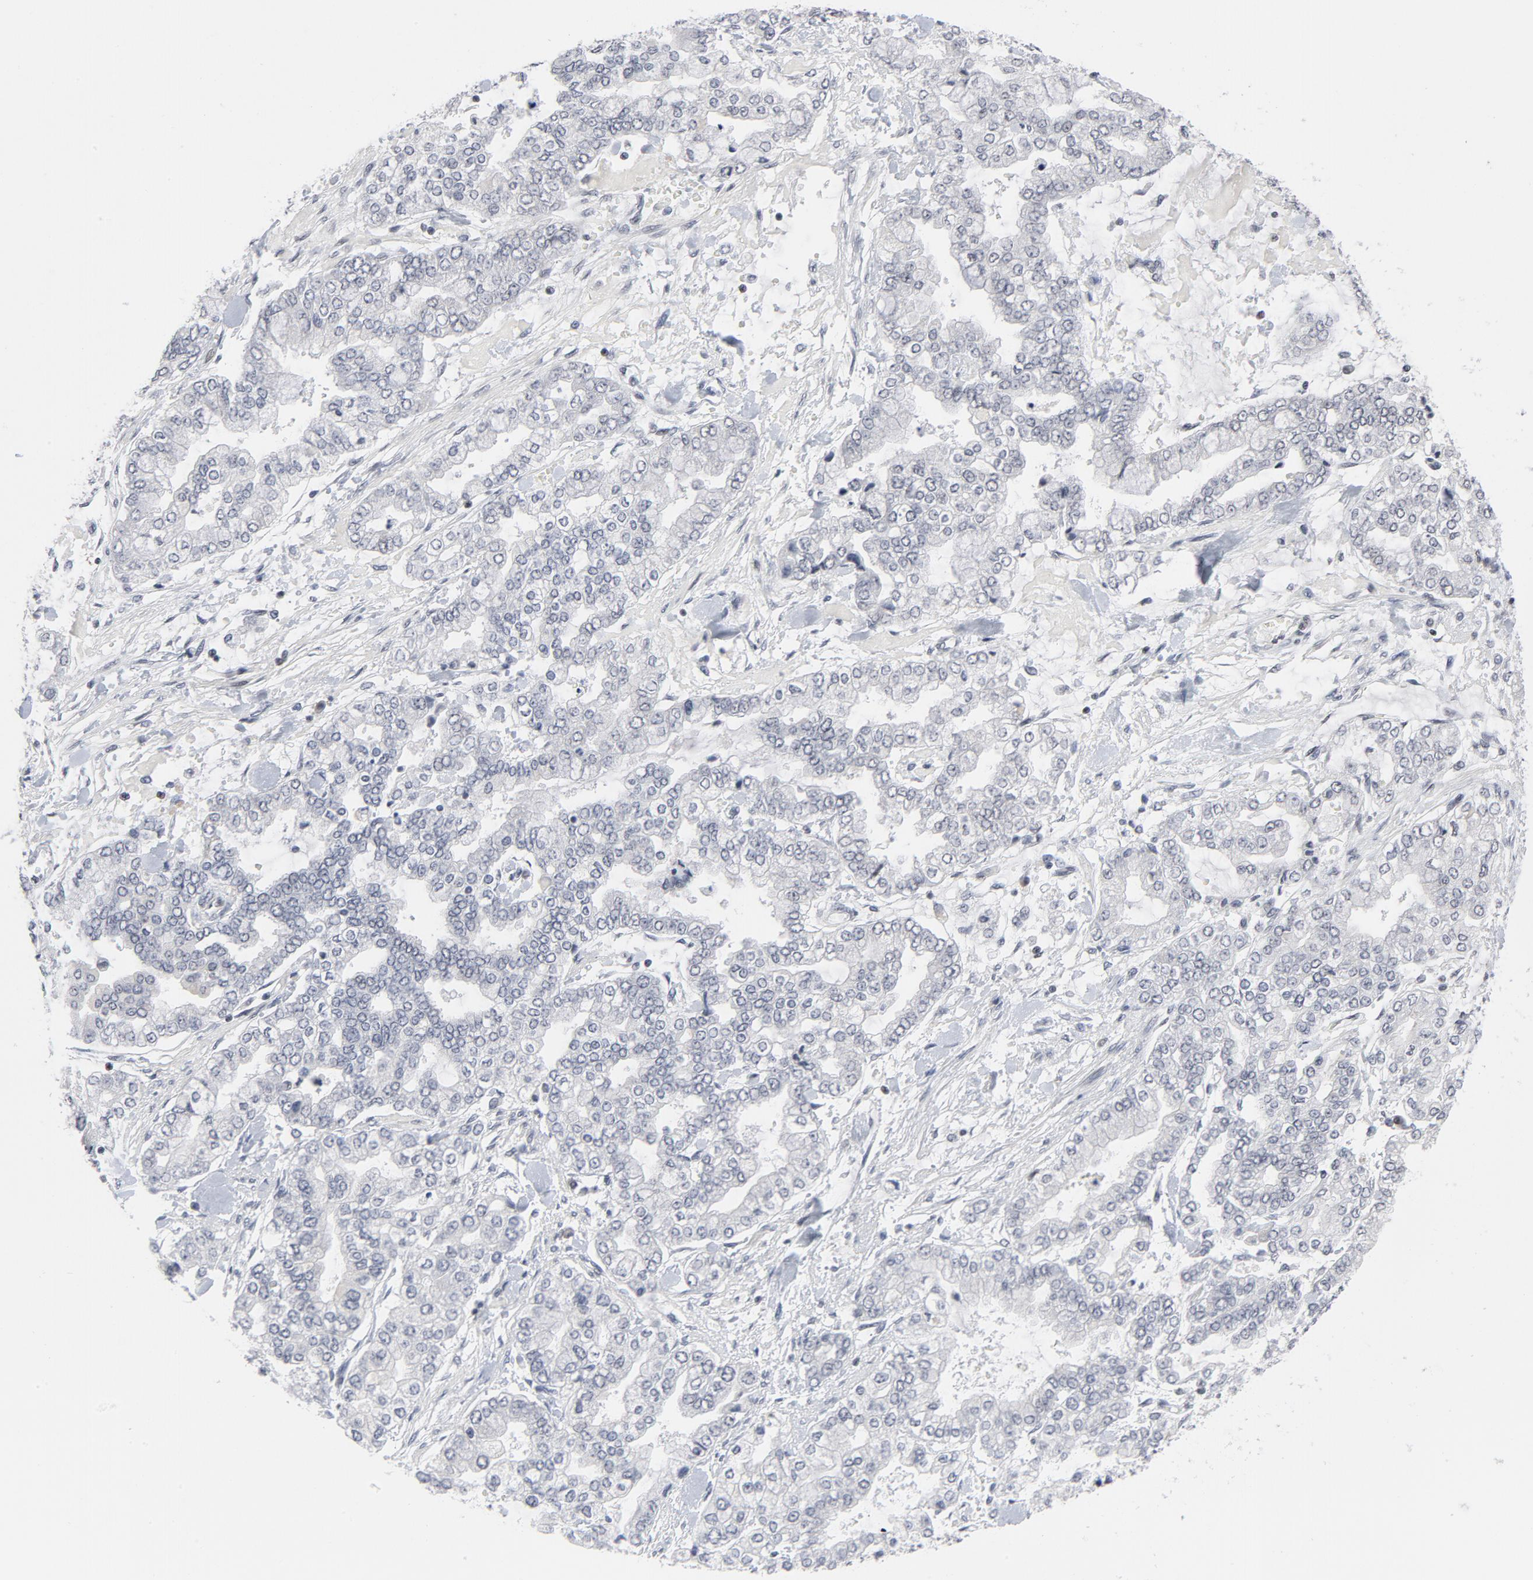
{"staining": {"intensity": "negative", "quantity": "none", "location": "none"}, "tissue": "stomach cancer", "cell_type": "Tumor cells", "image_type": "cancer", "snomed": [{"axis": "morphology", "description": "Normal tissue, NOS"}, {"axis": "morphology", "description": "Adenocarcinoma, NOS"}, {"axis": "topography", "description": "Stomach, upper"}, {"axis": "topography", "description": "Stomach"}], "caption": "Tumor cells show no significant protein staining in stomach cancer (adenocarcinoma). Brightfield microscopy of immunohistochemistry (IHC) stained with DAB (3,3'-diaminobenzidine) (brown) and hematoxylin (blue), captured at high magnification.", "gene": "GABPA", "patient": {"sex": "male", "age": 76}}